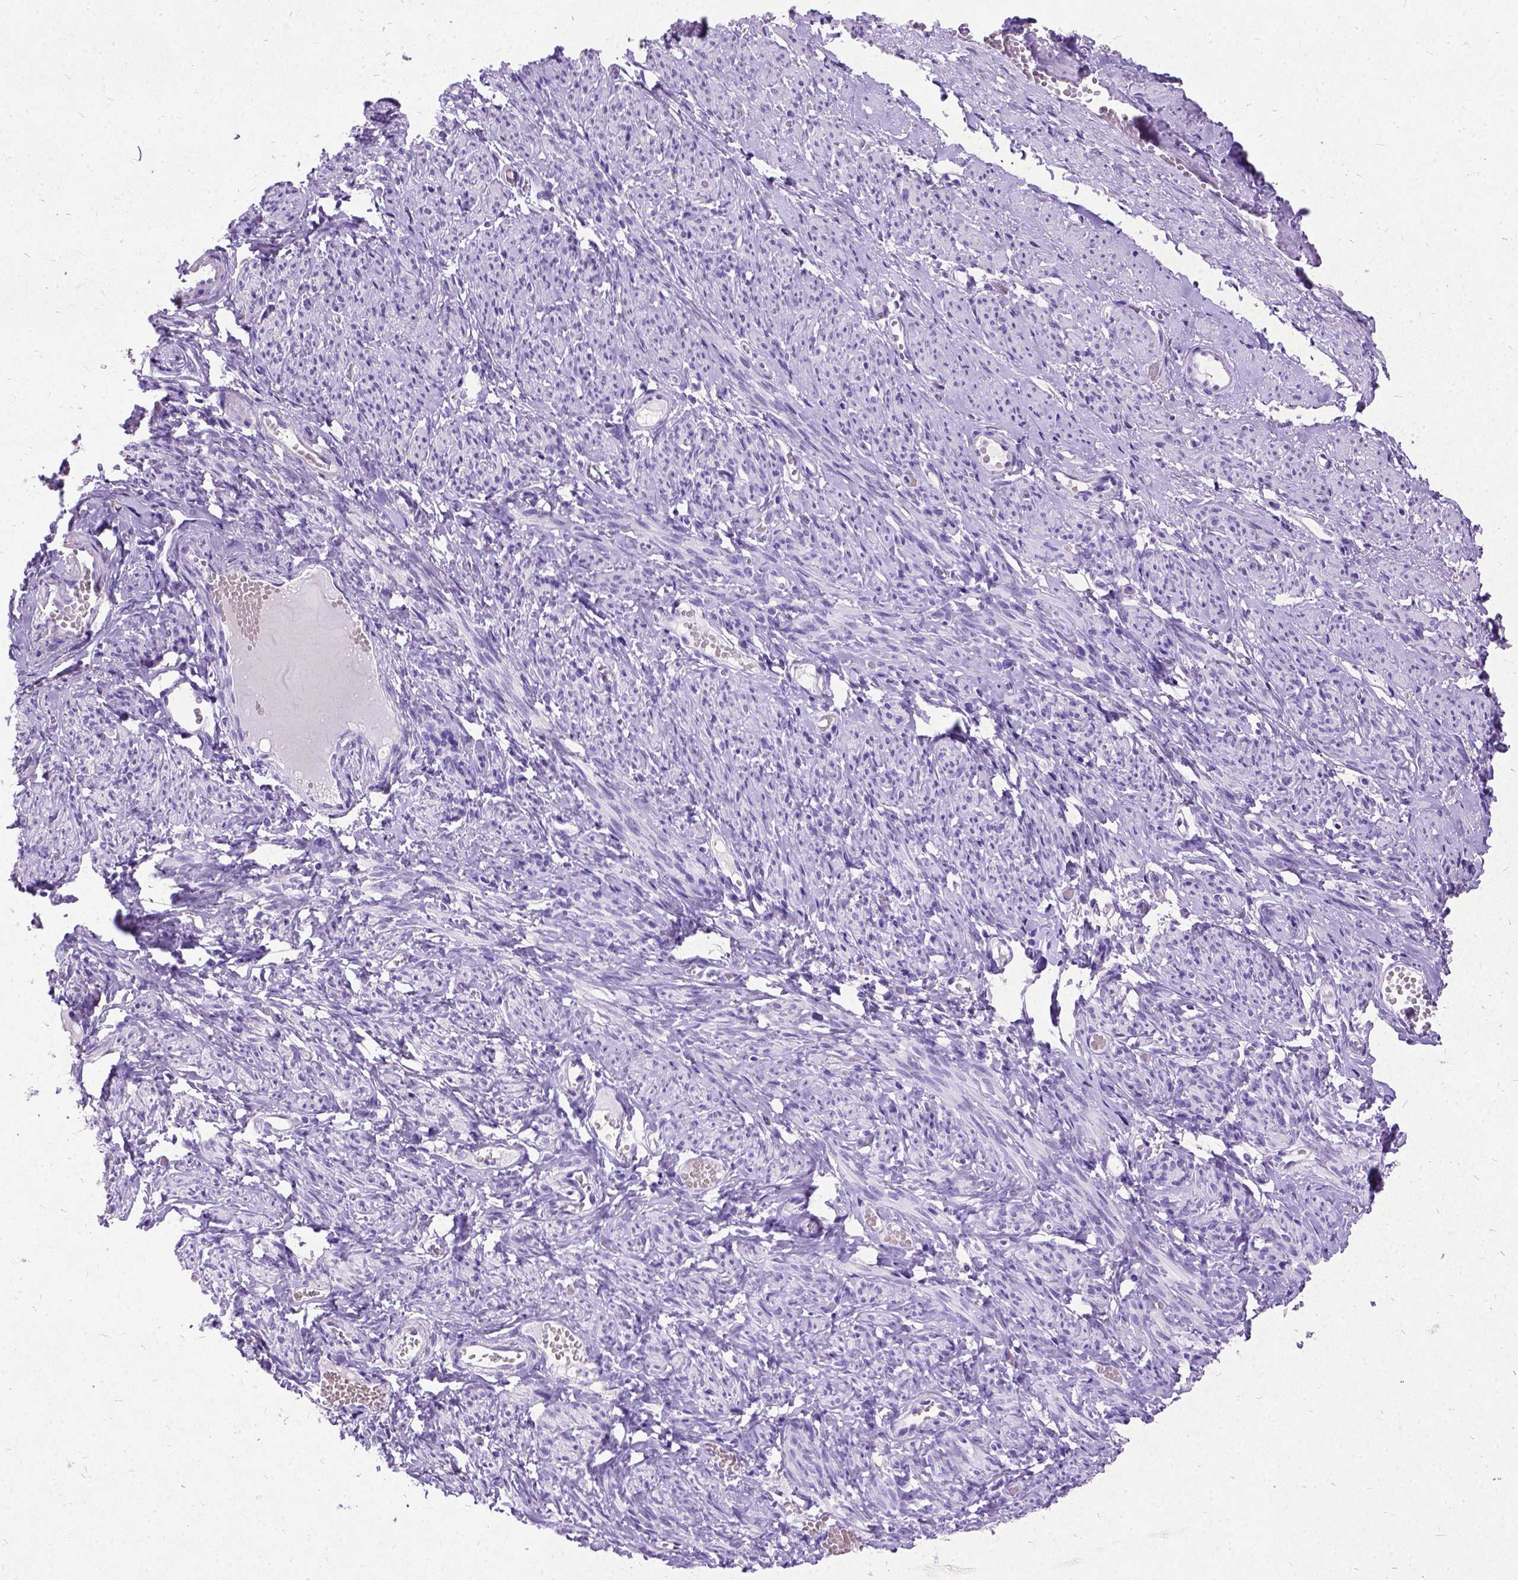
{"staining": {"intensity": "negative", "quantity": "none", "location": "none"}, "tissue": "smooth muscle", "cell_type": "Smooth muscle cells", "image_type": "normal", "snomed": [{"axis": "morphology", "description": "Normal tissue, NOS"}, {"axis": "topography", "description": "Smooth muscle"}], "caption": "Immunohistochemical staining of benign smooth muscle shows no significant staining in smooth muscle cells. (Brightfield microscopy of DAB (3,3'-diaminobenzidine) IHC at high magnification).", "gene": "NEUROD4", "patient": {"sex": "female", "age": 65}}